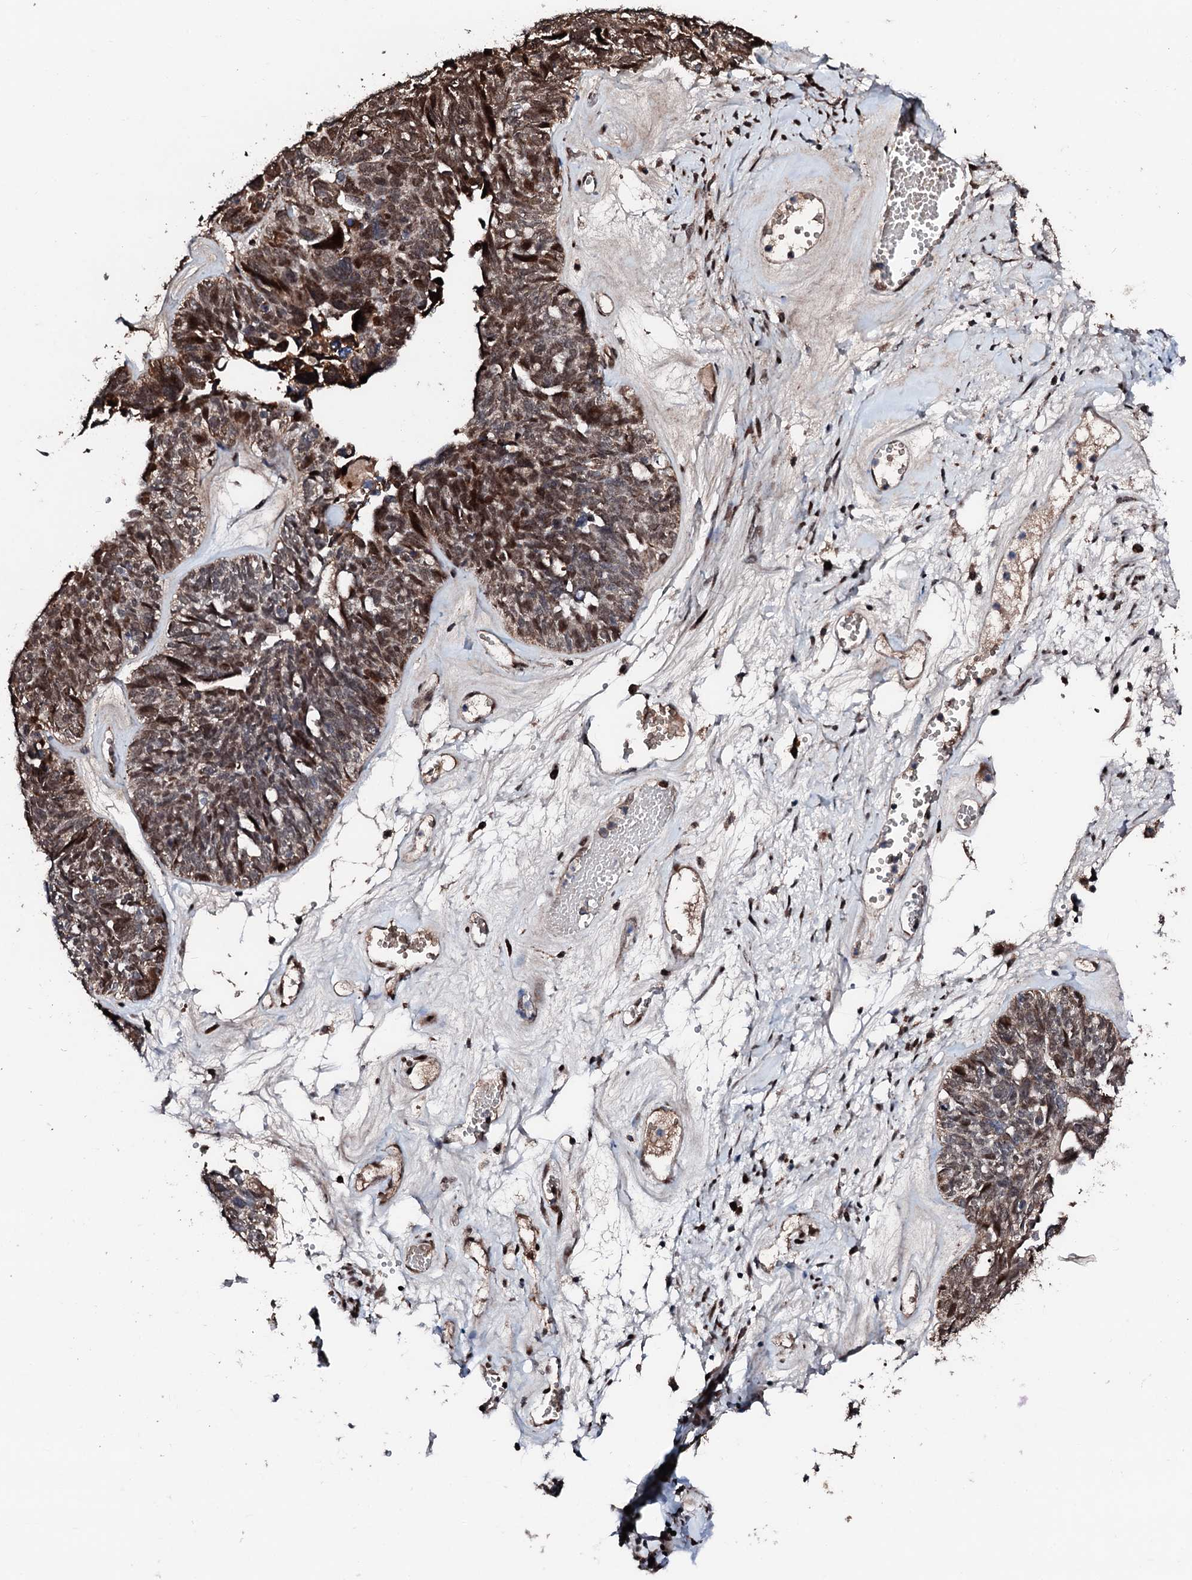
{"staining": {"intensity": "moderate", "quantity": ">75%", "location": "cytoplasmic/membranous,nuclear"}, "tissue": "ovarian cancer", "cell_type": "Tumor cells", "image_type": "cancer", "snomed": [{"axis": "morphology", "description": "Cystadenocarcinoma, serous, NOS"}, {"axis": "topography", "description": "Ovary"}], "caption": "Immunohistochemical staining of serous cystadenocarcinoma (ovarian) demonstrates moderate cytoplasmic/membranous and nuclear protein staining in approximately >75% of tumor cells. The staining was performed using DAB, with brown indicating positive protein expression. Nuclei are stained blue with hematoxylin.", "gene": "KIF18A", "patient": {"sex": "female", "age": 79}}